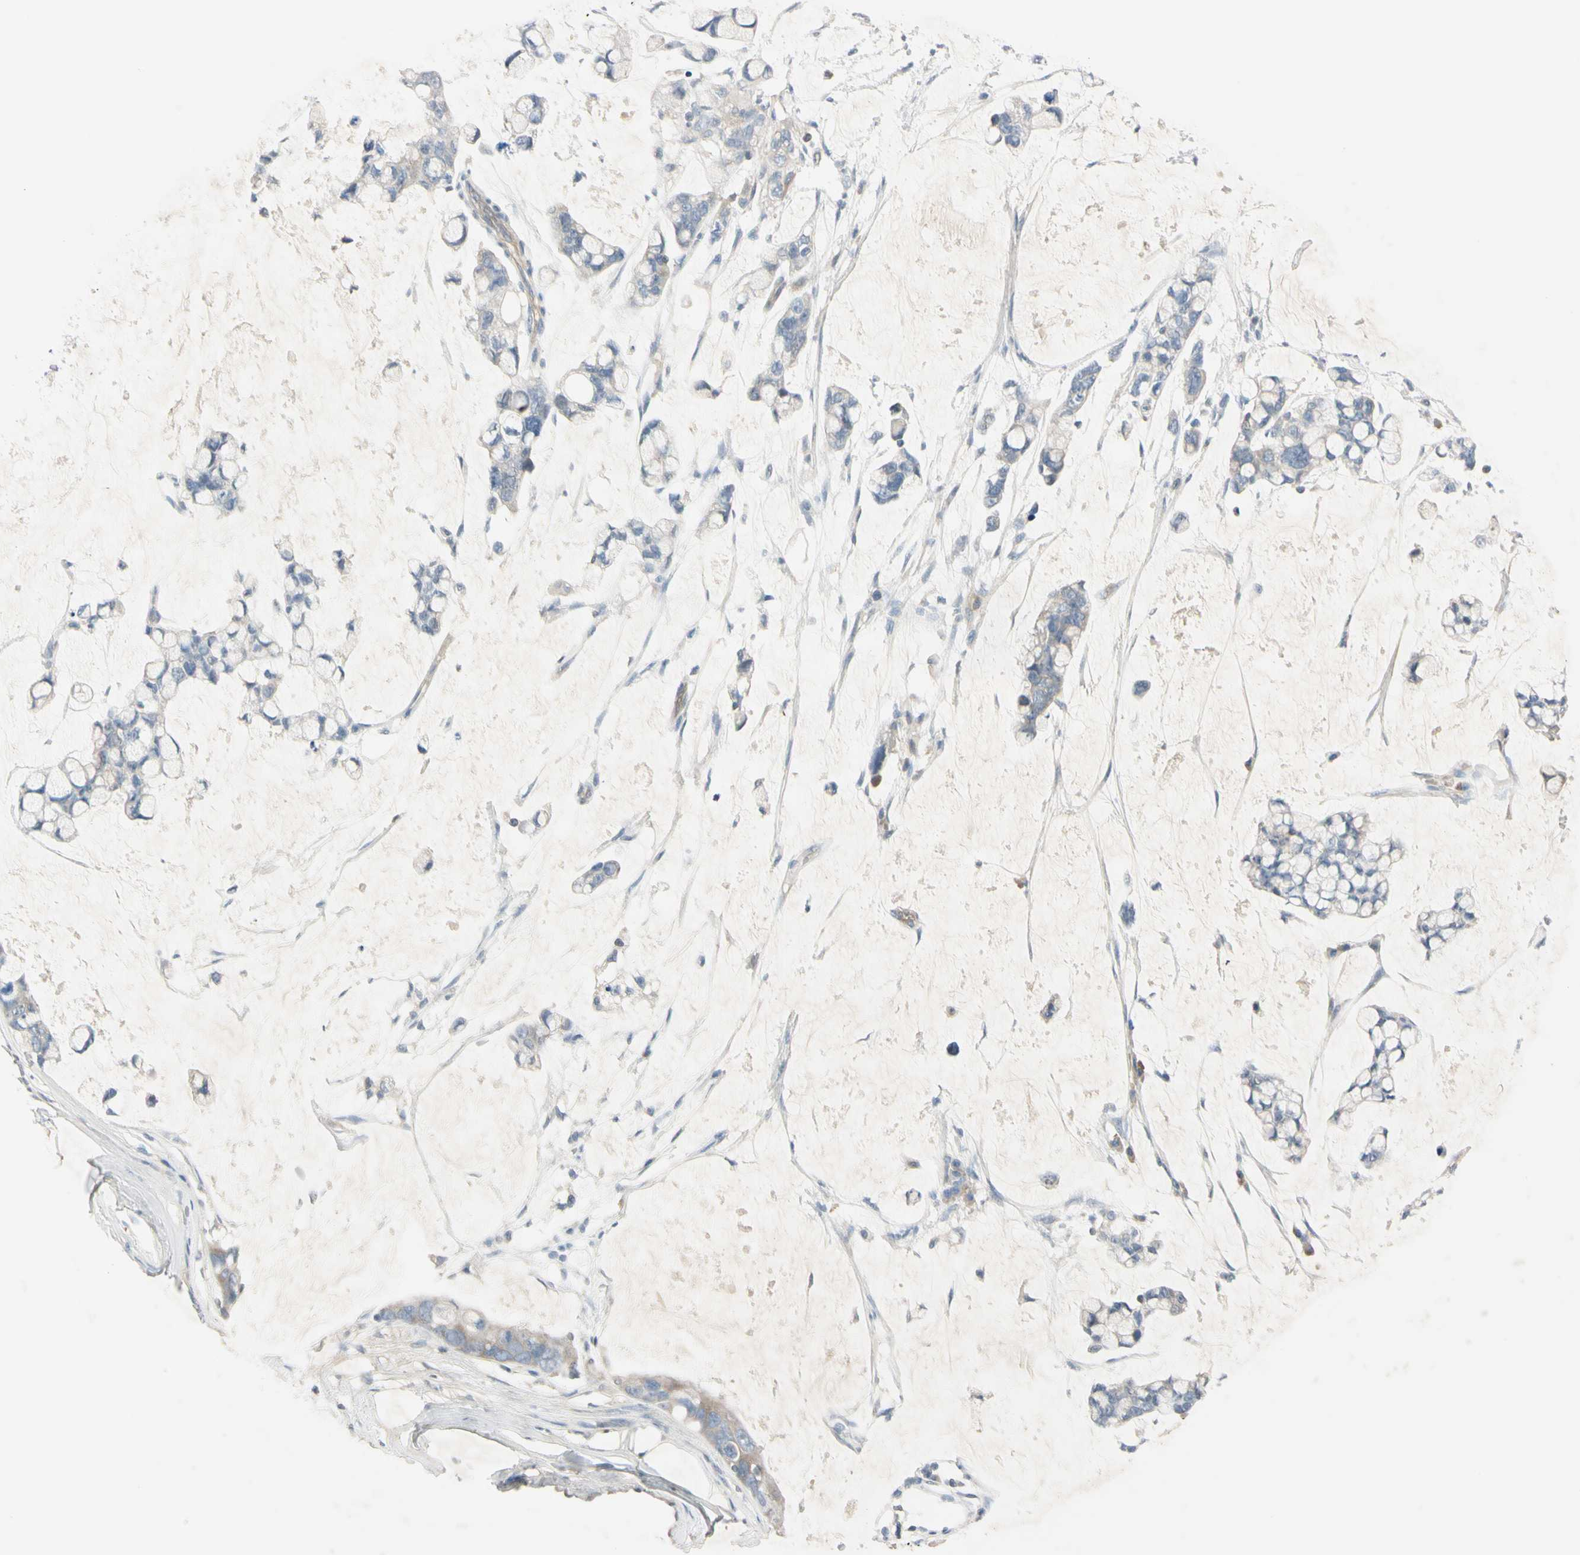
{"staining": {"intensity": "weak", "quantity": "<25%", "location": "cytoplasmic/membranous"}, "tissue": "stomach cancer", "cell_type": "Tumor cells", "image_type": "cancer", "snomed": [{"axis": "morphology", "description": "Adenocarcinoma, NOS"}, {"axis": "topography", "description": "Stomach, lower"}], "caption": "The photomicrograph exhibits no staining of tumor cells in stomach cancer.", "gene": "AATK", "patient": {"sex": "male", "age": 84}}